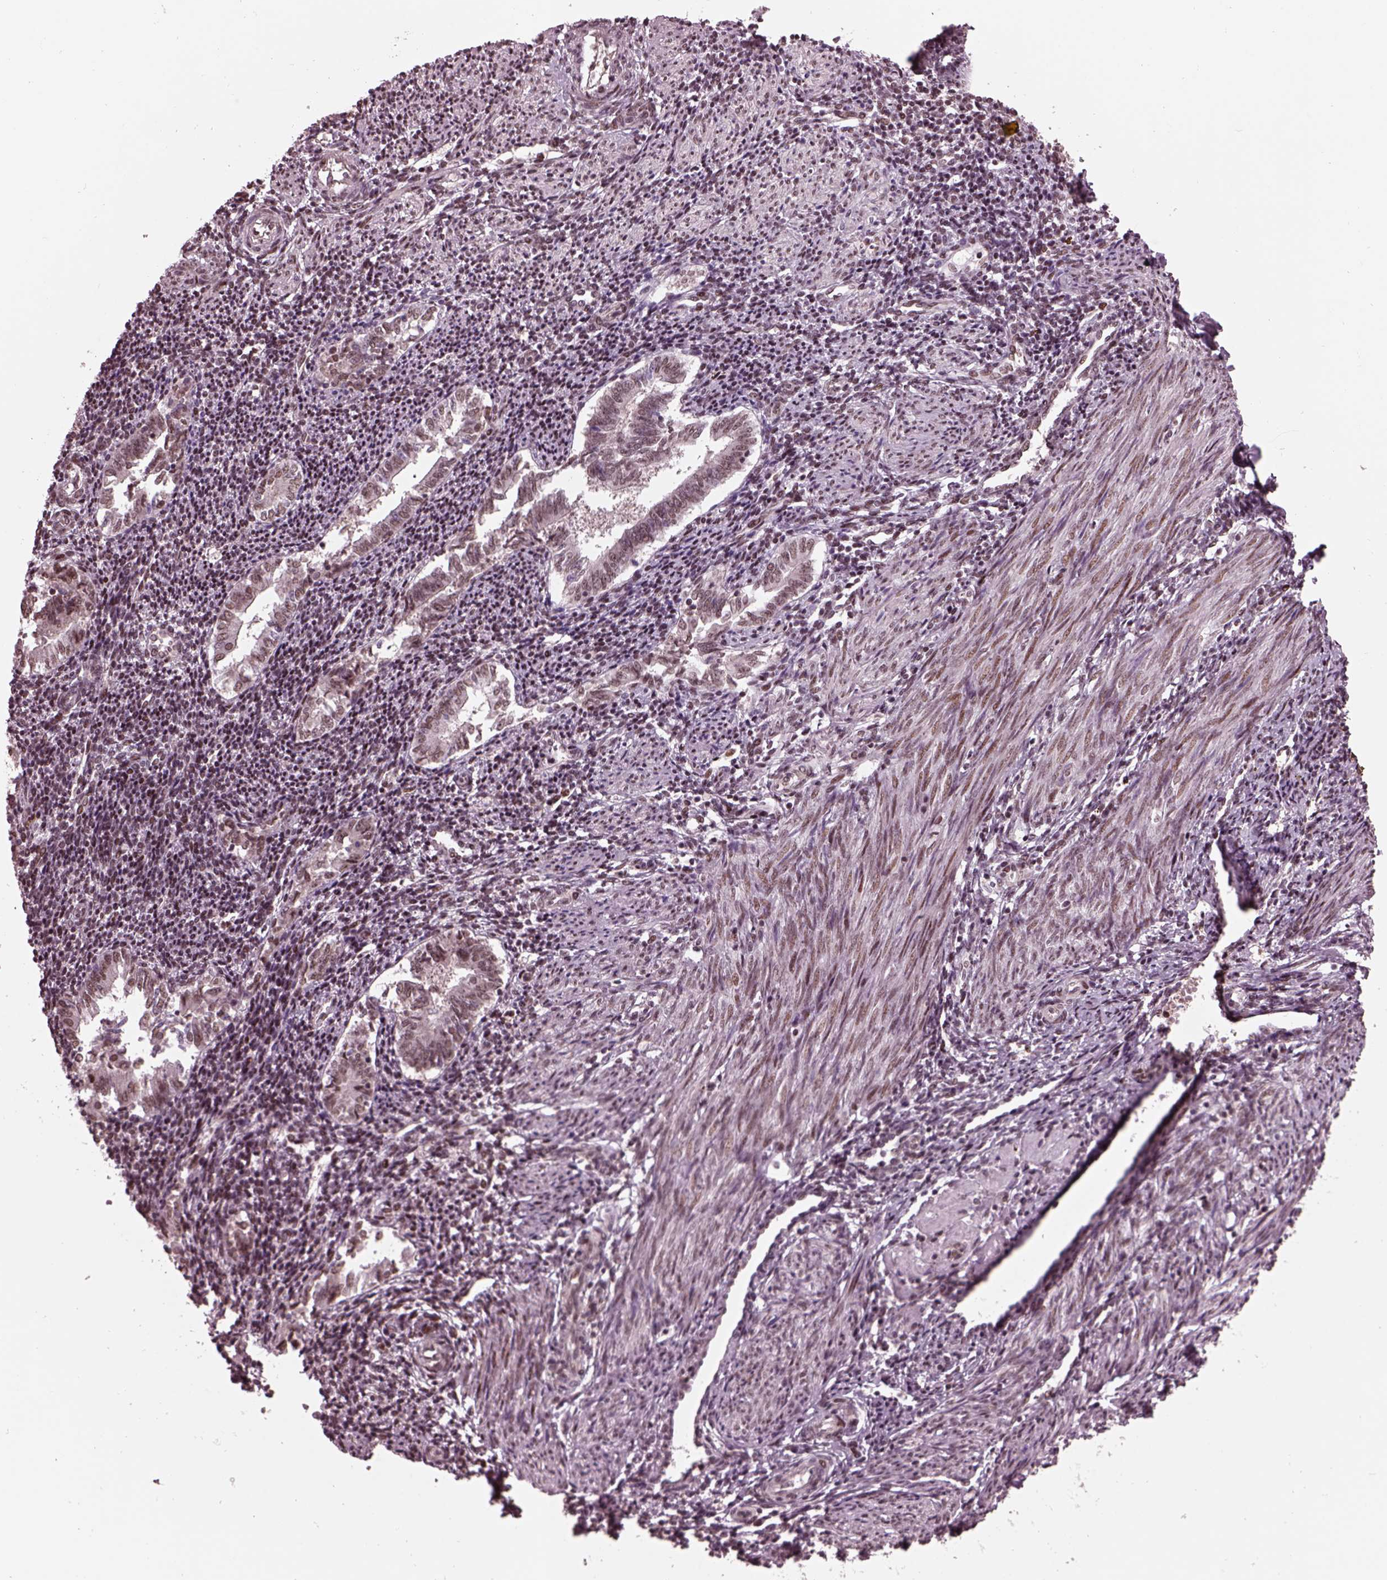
{"staining": {"intensity": "weak", "quantity": "25%-75%", "location": "nuclear"}, "tissue": "endometrium", "cell_type": "Cells in endometrial stroma", "image_type": "normal", "snomed": [{"axis": "morphology", "description": "Normal tissue, NOS"}, {"axis": "topography", "description": "Endometrium"}], "caption": "Immunohistochemistry (IHC) histopathology image of benign human endometrium stained for a protein (brown), which reveals low levels of weak nuclear staining in approximately 25%-75% of cells in endometrial stroma.", "gene": "NAP1L5", "patient": {"sex": "female", "age": 25}}